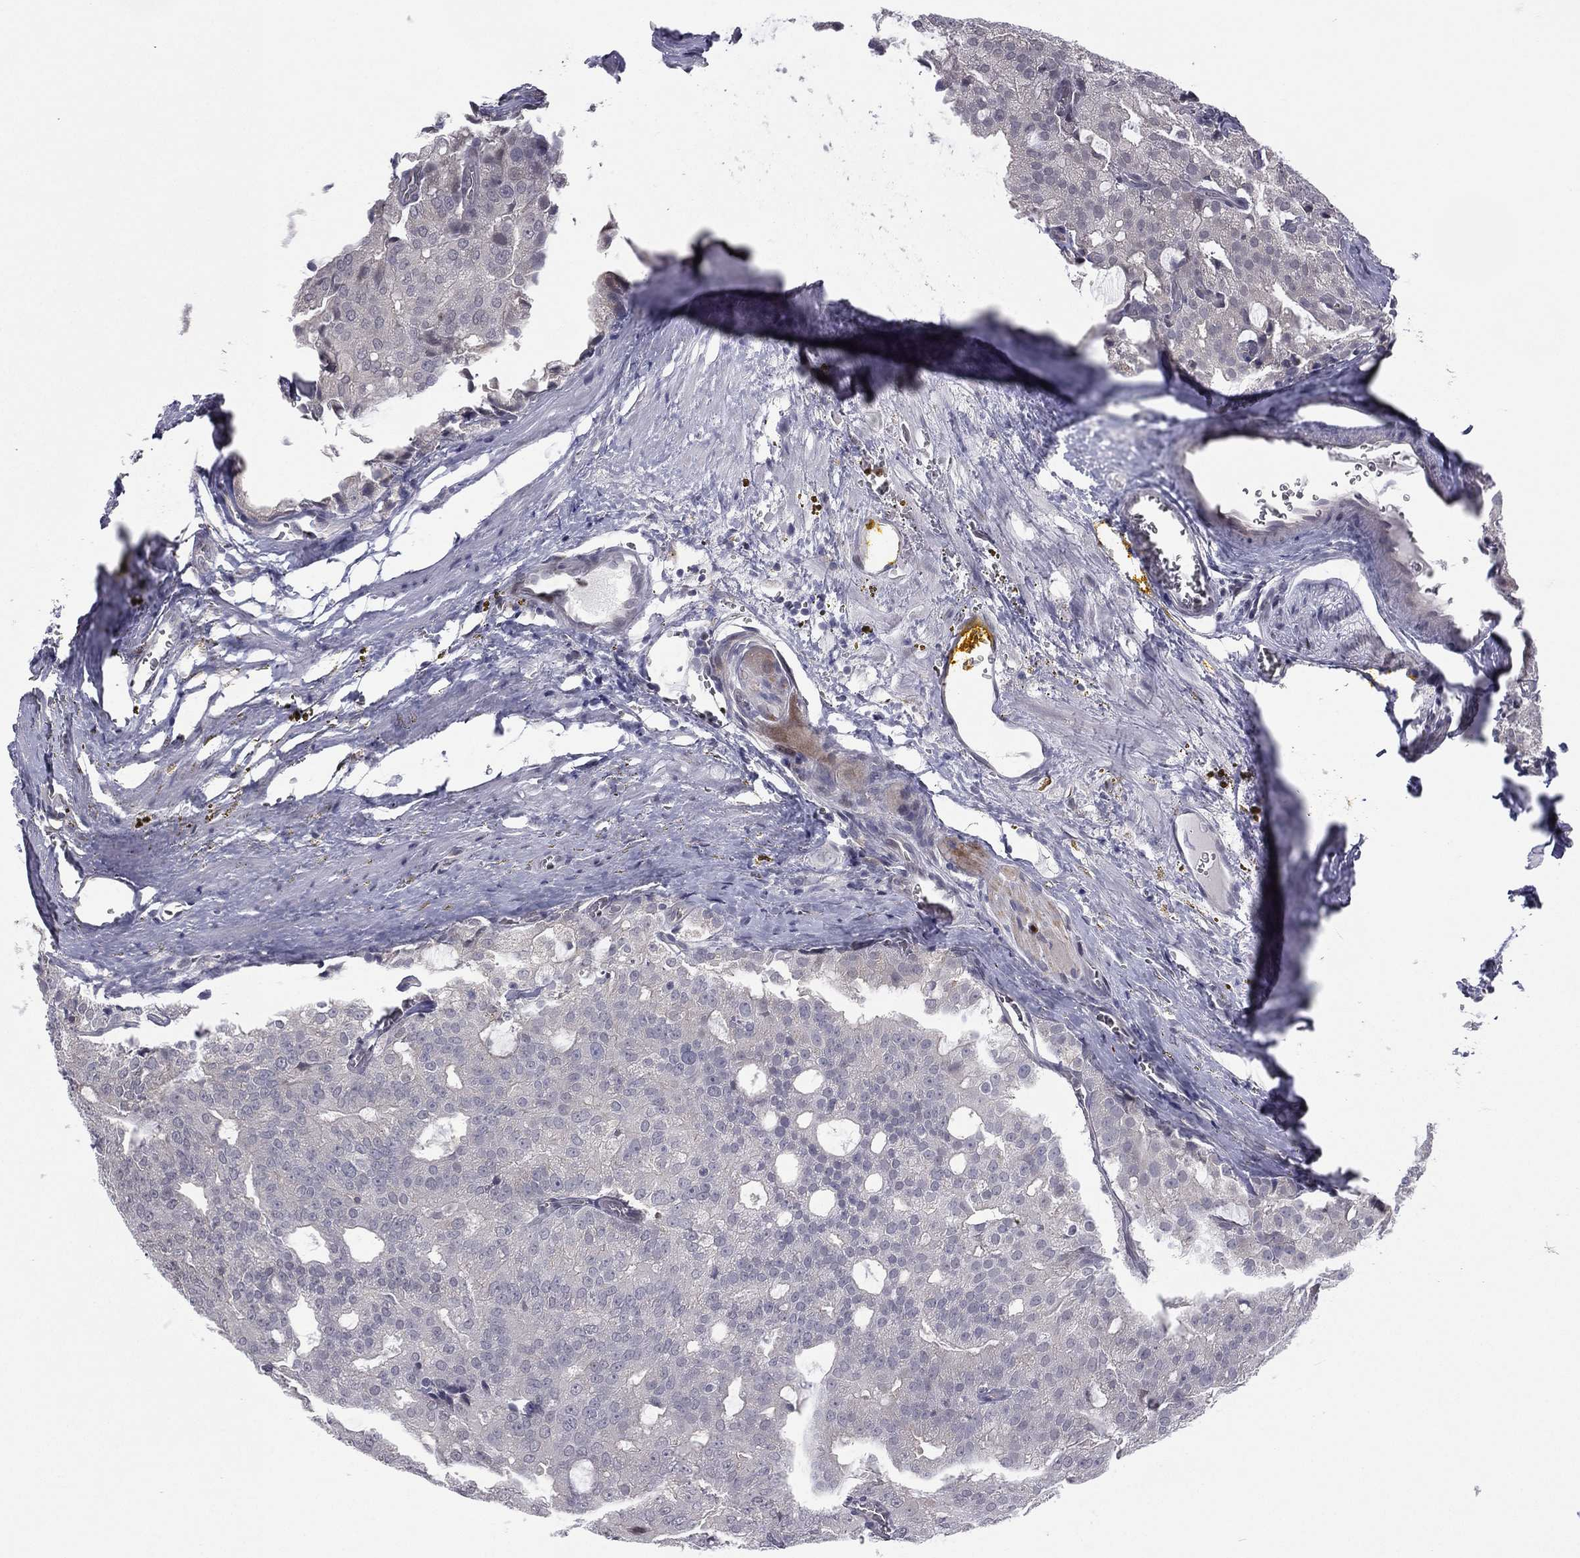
{"staining": {"intensity": "negative", "quantity": "none", "location": "none"}, "tissue": "prostate cancer", "cell_type": "Tumor cells", "image_type": "cancer", "snomed": [{"axis": "morphology", "description": "Adenocarcinoma, NOS"}, {"axis": "topography", "description": "Prostate and seminal vesicle, NOS"}, {"axis": "topography", "description": "Prostate"}], "caption": "High power microscopy photomicrograph of an IHC micrograph of prostate cancer (adenocarcinoma), revealing no significant staining in tumor cells. (Stains: DAB immunohistochemistry (IHC) with hematoxylin counter stain, Microscopy: brightfield microscopy at high magnification).", "gene": "ACTRT2", "patient": {"sex": "male", "age": 67}}